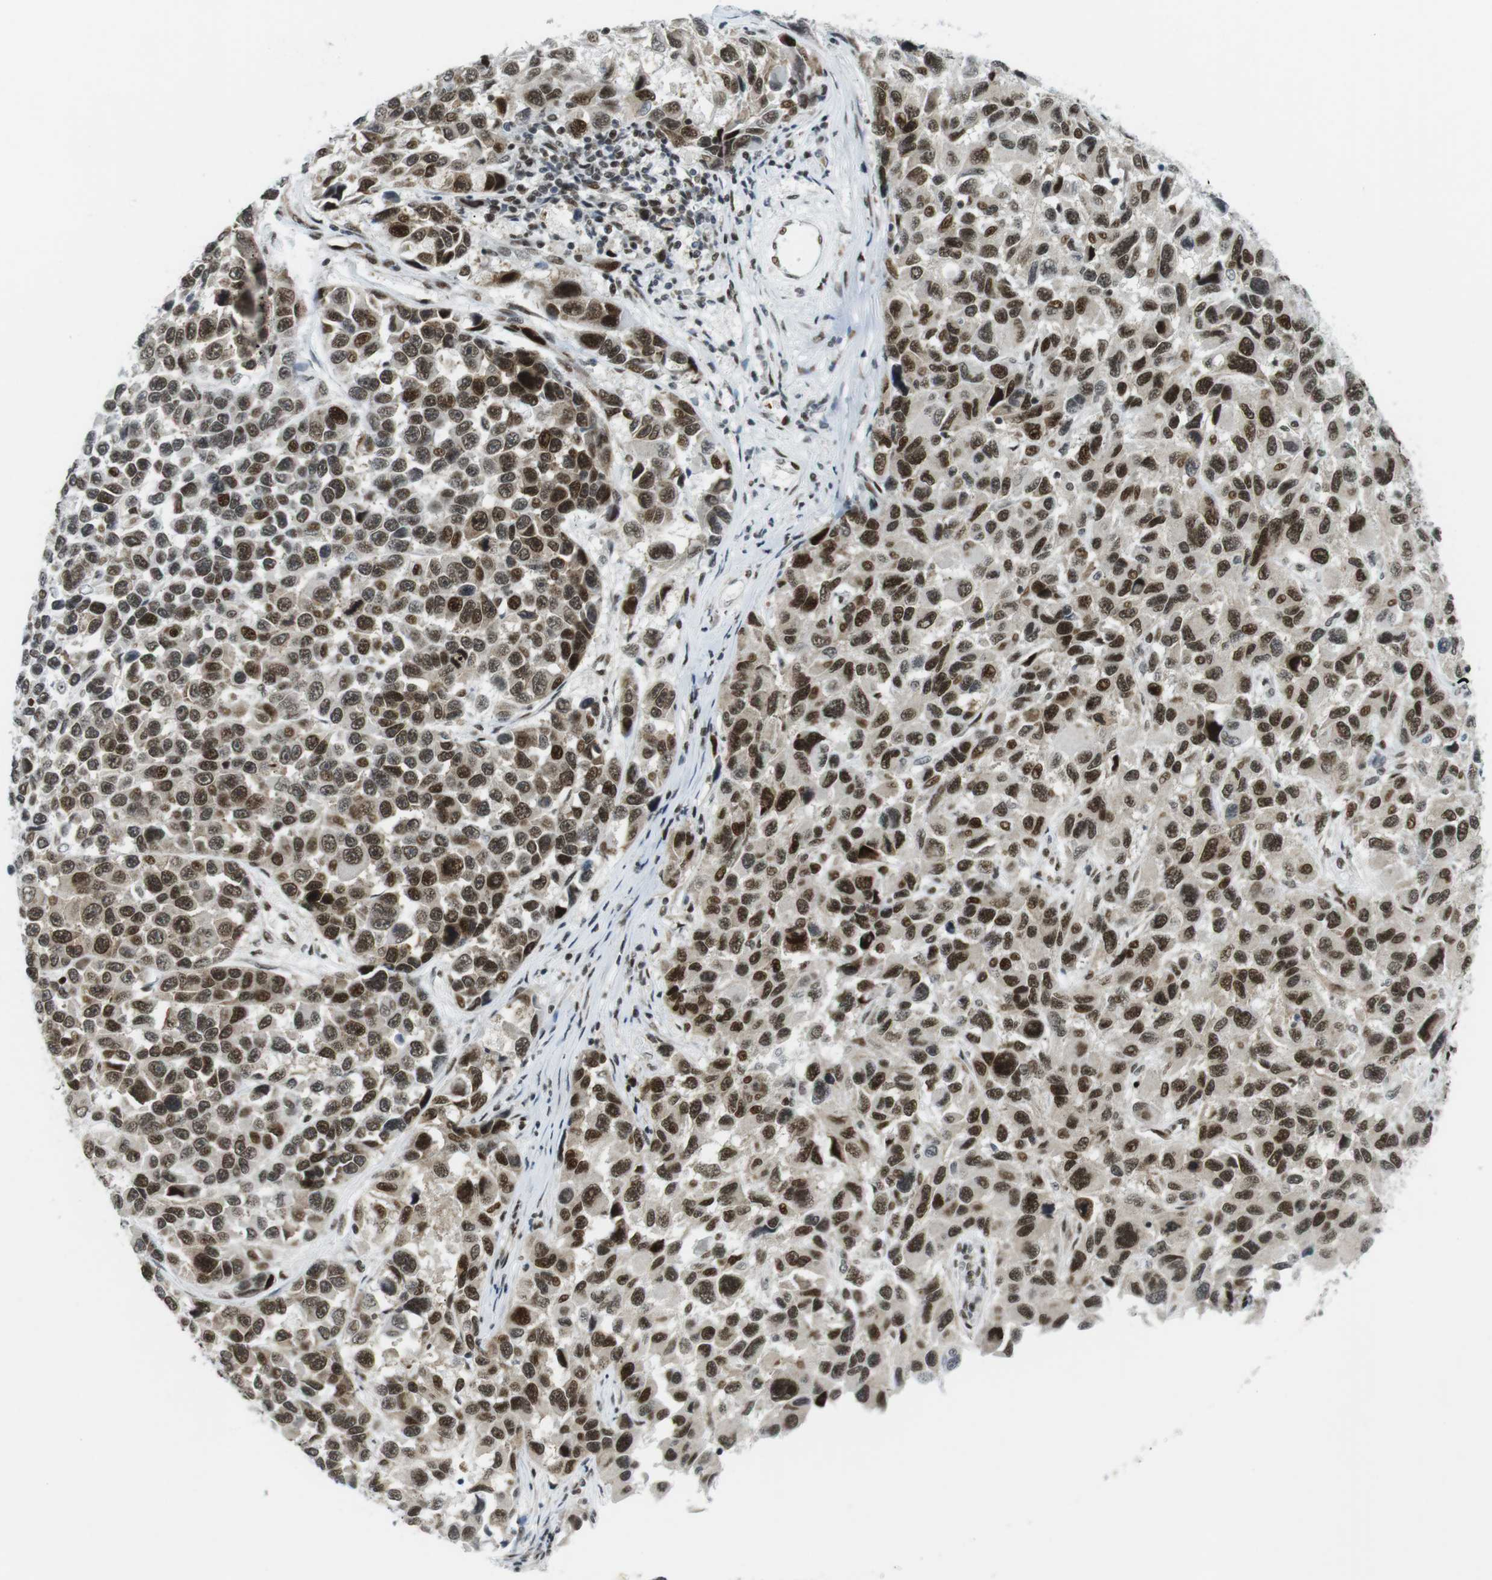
{"staining": {"intensity": "strong", "quantity": ">75%", "location": "nuclear"}, "tissue": "melanoma", "cell_type": "Tumor cells", "image_type": "cancer", "snomed": [{"axis": "morphology", "description": "Malignant melanoma, NOS"}, {"axis": "topography", "description": "Skin"}], "caption": "Immunohistochemical staining of malignant melanoma exhibits high levels of strong nuclear protein expression in about >75% of tumor cells. The staining was performed using DAB, with brown indicating positive protein expression. Nuclei are stained blue with hematoxylin.", "gene": "CDC27", "patient": {"sex": "male", "age": 53}}